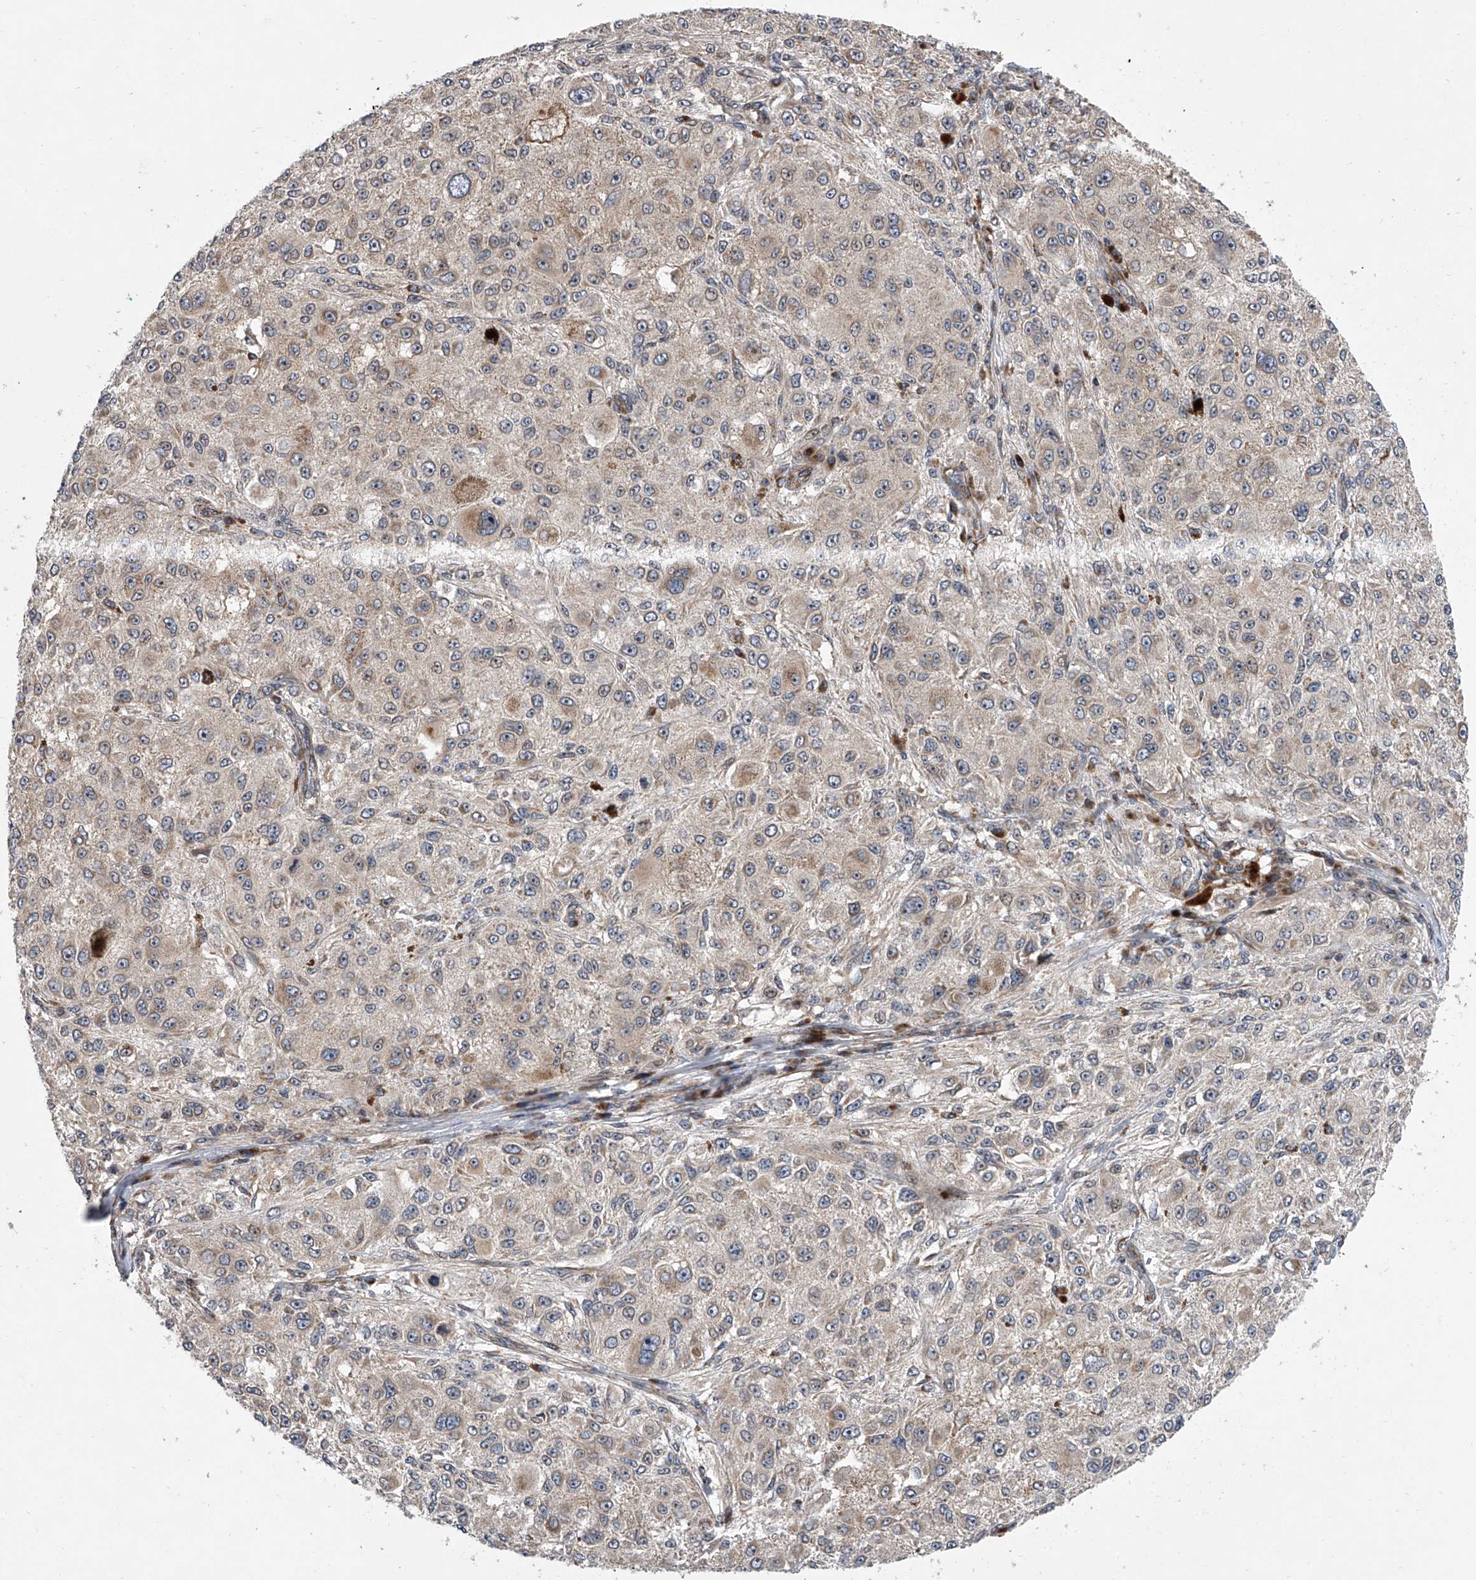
{"staining": {"intensity": "weak", "quantity": "<25%", "location": "cytoplasmic/membranous"}, "tissue": "melanoma", "cell_type": "Tumor cells", "image_type": "cancer", "snomed": [{"axis": "morphology", "description": "Necrosis, NOS"}, {"axis": "morphology", "description": "Malignant melanoma, NOS"}, {"axis": "topography", "description": "Skin"}], "caption": "DAB (3,3'-diaminobenzidine) immunohistochemical staining of melanoma demonstrates no significant positivity in tumor cells.", "gene": "DLGAP2", "patient": {"sex": "female", "age": 87}}